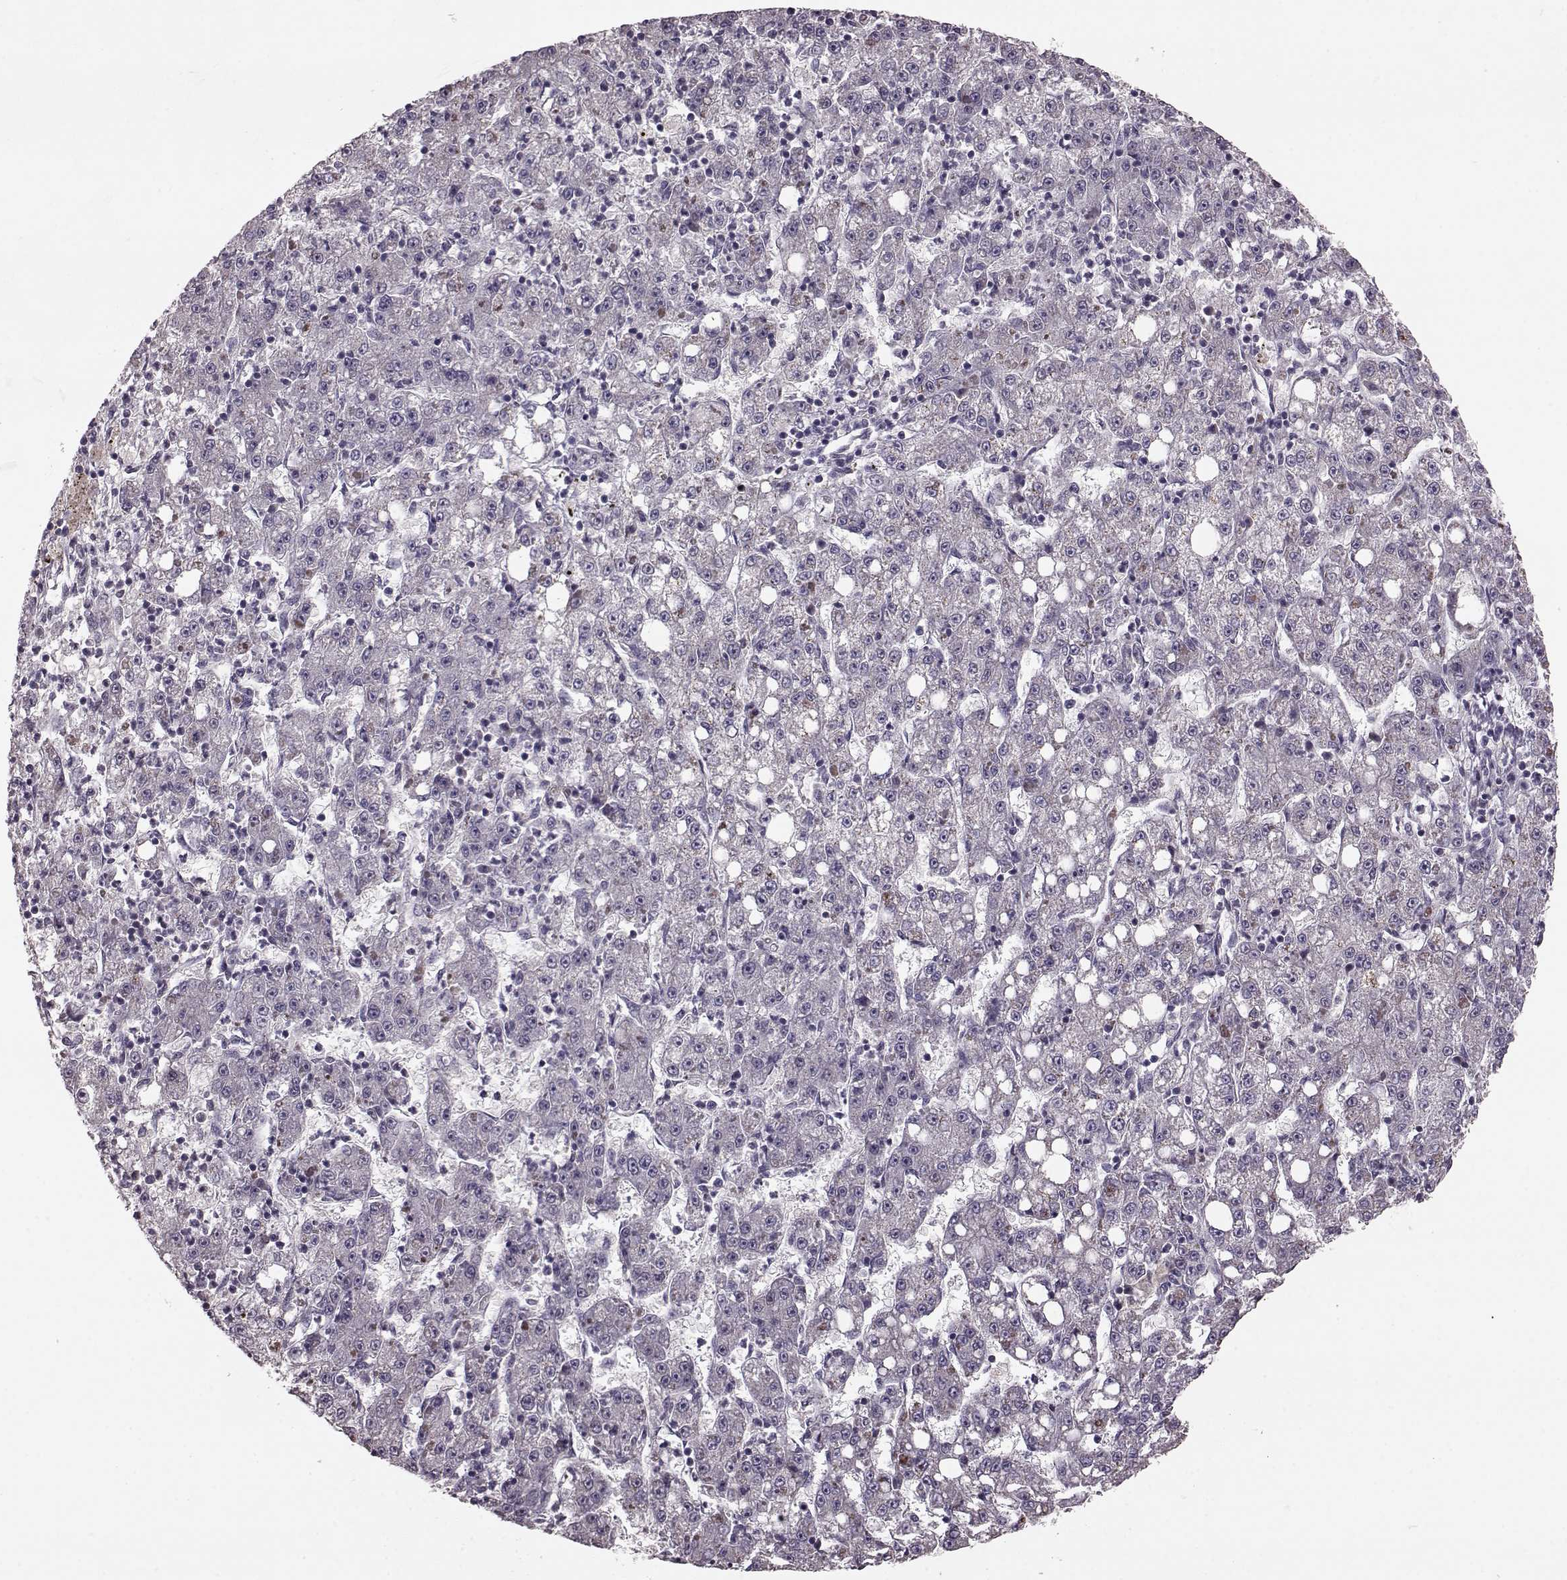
{"staining": {"intensity": "negative", "quantity": "none", "location": "none"}, "tissue": "liver cancer", "cell_type": "Tumor cells", "image_type": "cancer", "snomed": [{"axis": "morphology", "description": "Carcinoma, Hepatocellular, NOS"}, {"axis": "topography", "description": "Liver"}], "caption": "IHC histopathology image of neoplastic tissue: human liver cancer stained with DAB (3,3'-diaminobenzidine) shows no significant protein expression in tumor cells.", "gene": "NTF3", "patient": {"sex": "female", "age": 65}}